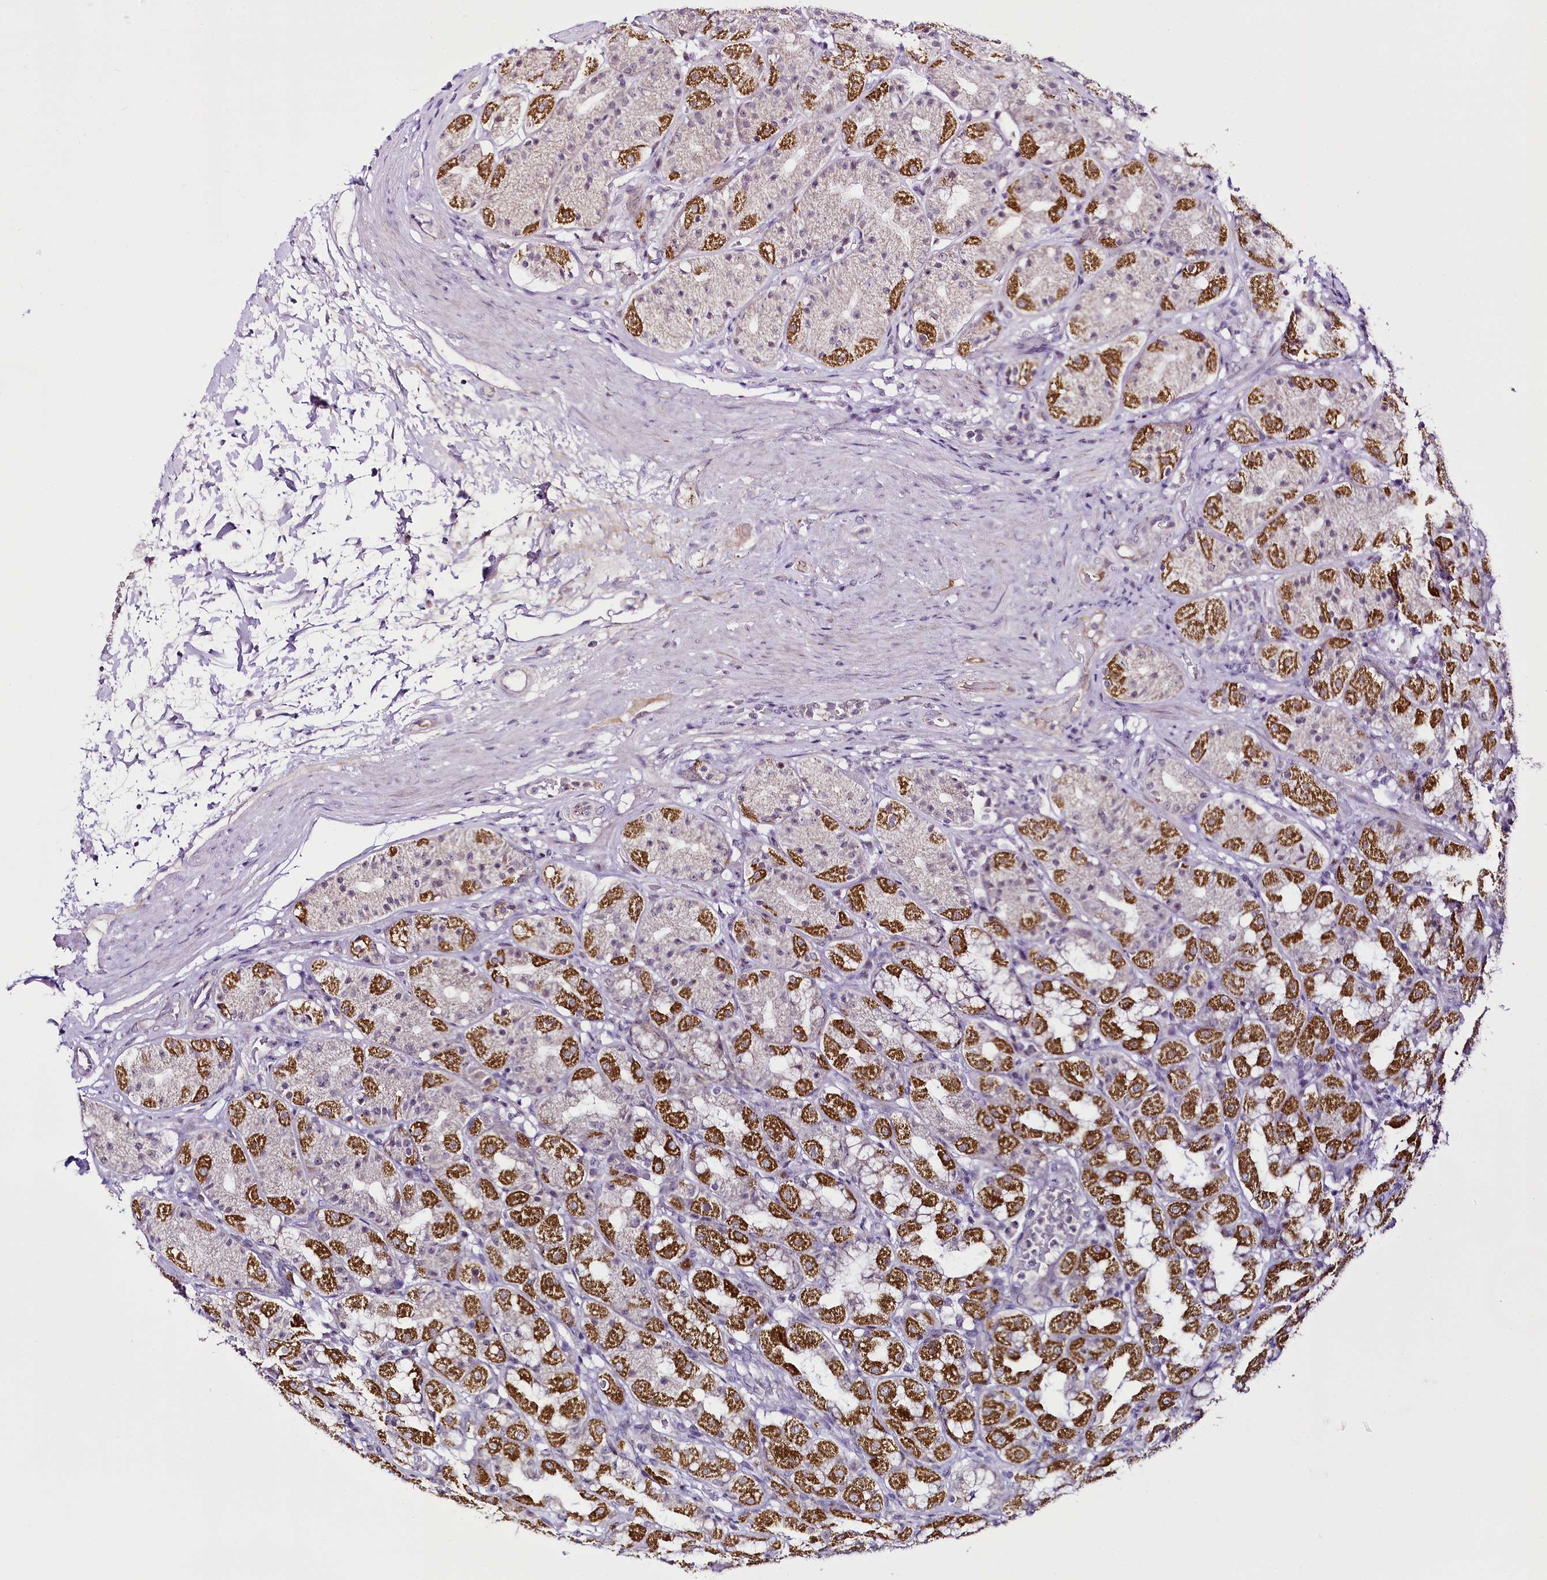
{"staining": {"intensity": "moderate", "quantity": "<25%", "location": "cytoplasmic/membranous"}, "tissue": "stomach", "cell_type": "Glandular cells", "image_type": "normal", "snomed": [{"axis": "morphology", "description": "Normal tissue, NOS"}, {"axis": "topography", "description": "Stomach, lower"}], "caption": "Immunohistochemistry (IHC) photomicrograph of unremarkable stomach: stomach stained using immunohistochemistry reveals low levels of moderate protein expression localized specifically in the cytoplasmic/membranous of glandular cells, appearing as a cytoplasmic/membranous brown color.", "gene": "CCDC30", "patient": {"sex": "female", "age": 56}}